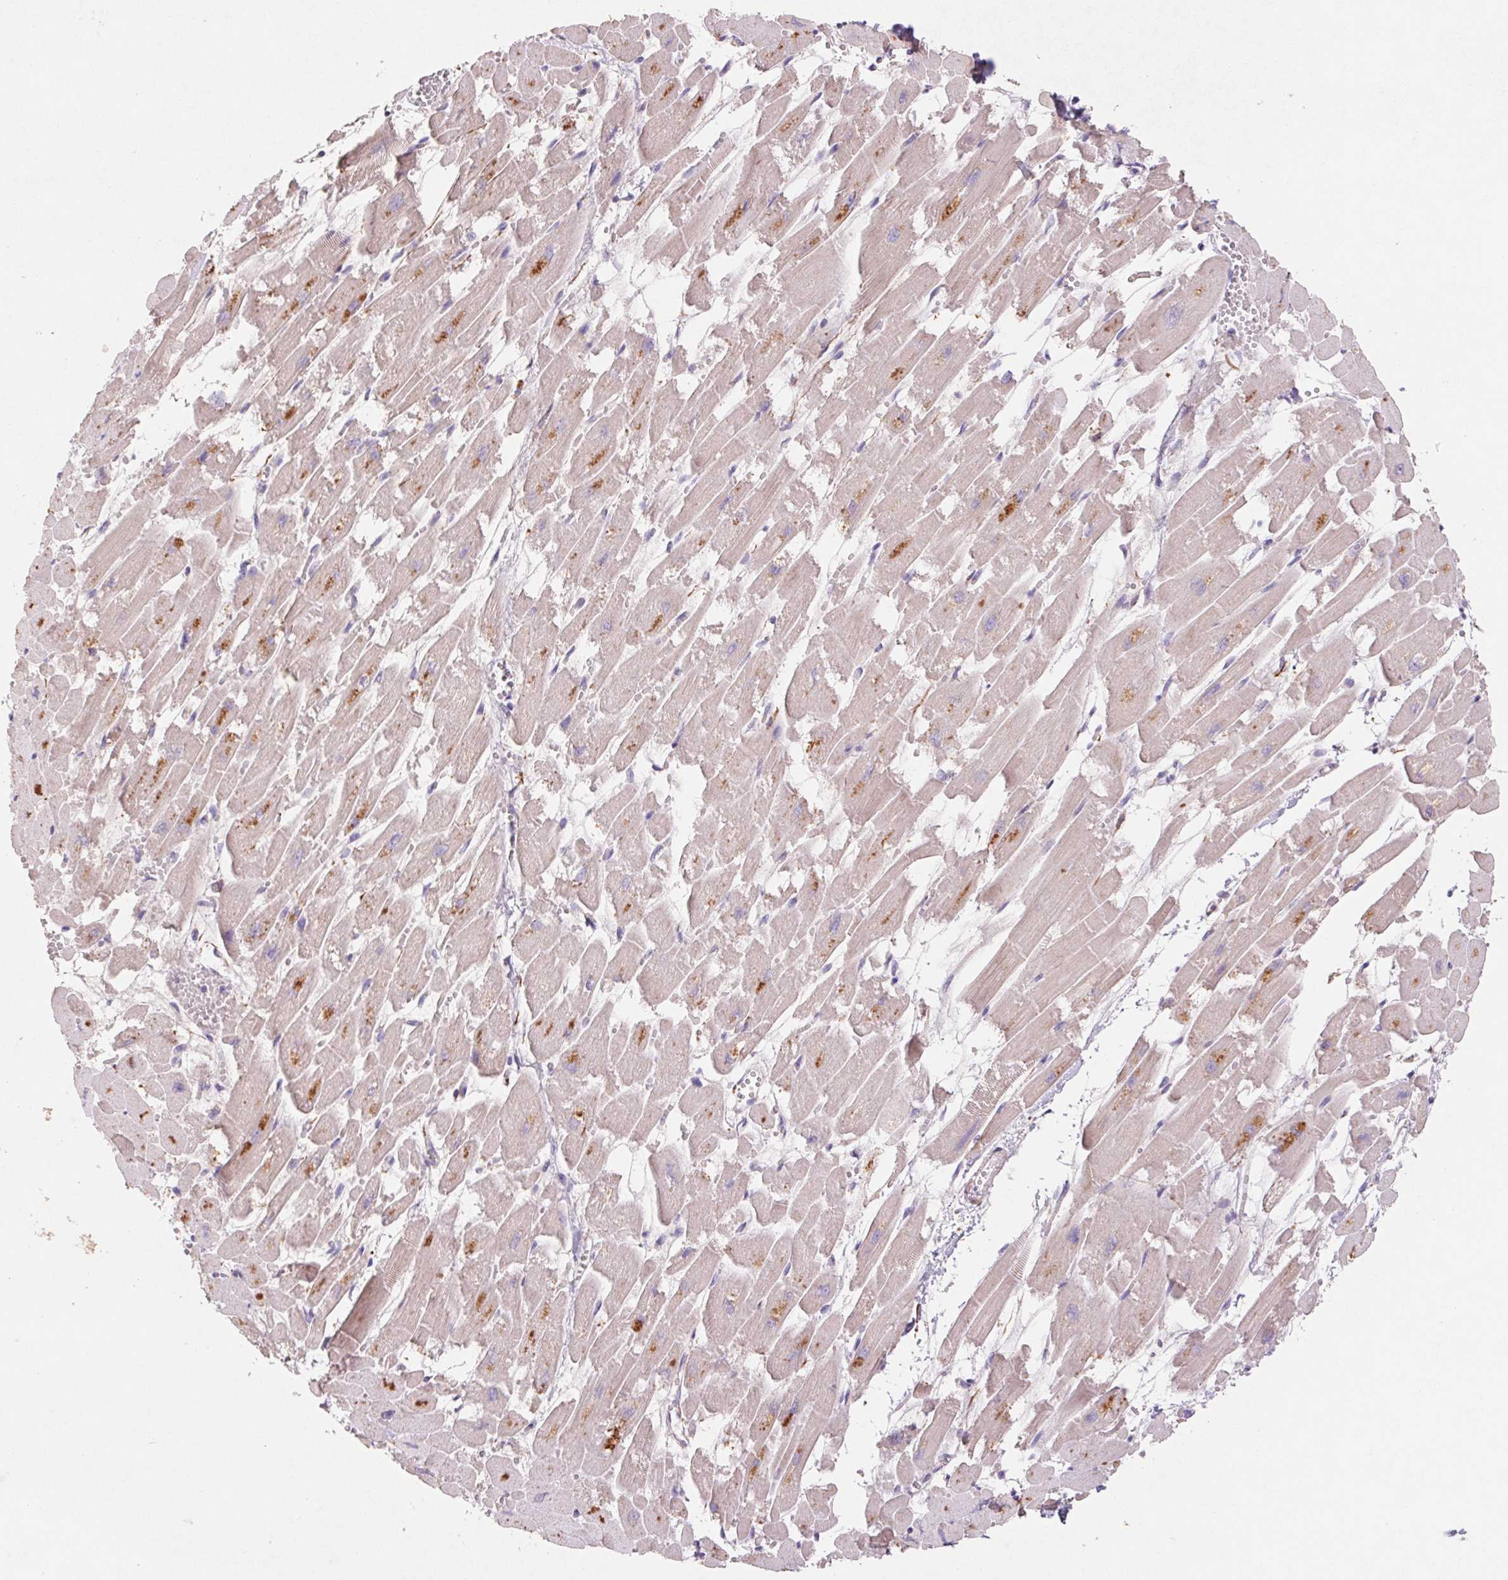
{"staining": {"intensity": "moderate", "quantity": "<25%", "location": "cytoplasmic/membranous"}, "tissue": "heart muscle", "cell_type": "Cardiomyocytes", "image_type": "normal", "snomed": [{"axis": "morphology", "description": "Normal tissue, NOS"}, {"axis": "topography", "description": "Heart"}], "caption": "Heart muscle stained for a protein (brown) reveals moderate cytoplasmic/membranous positive staining in about <25% of cardiomyocytes.", "gene": "GRM2", "patient": {"sex": "female", "age": 52}}